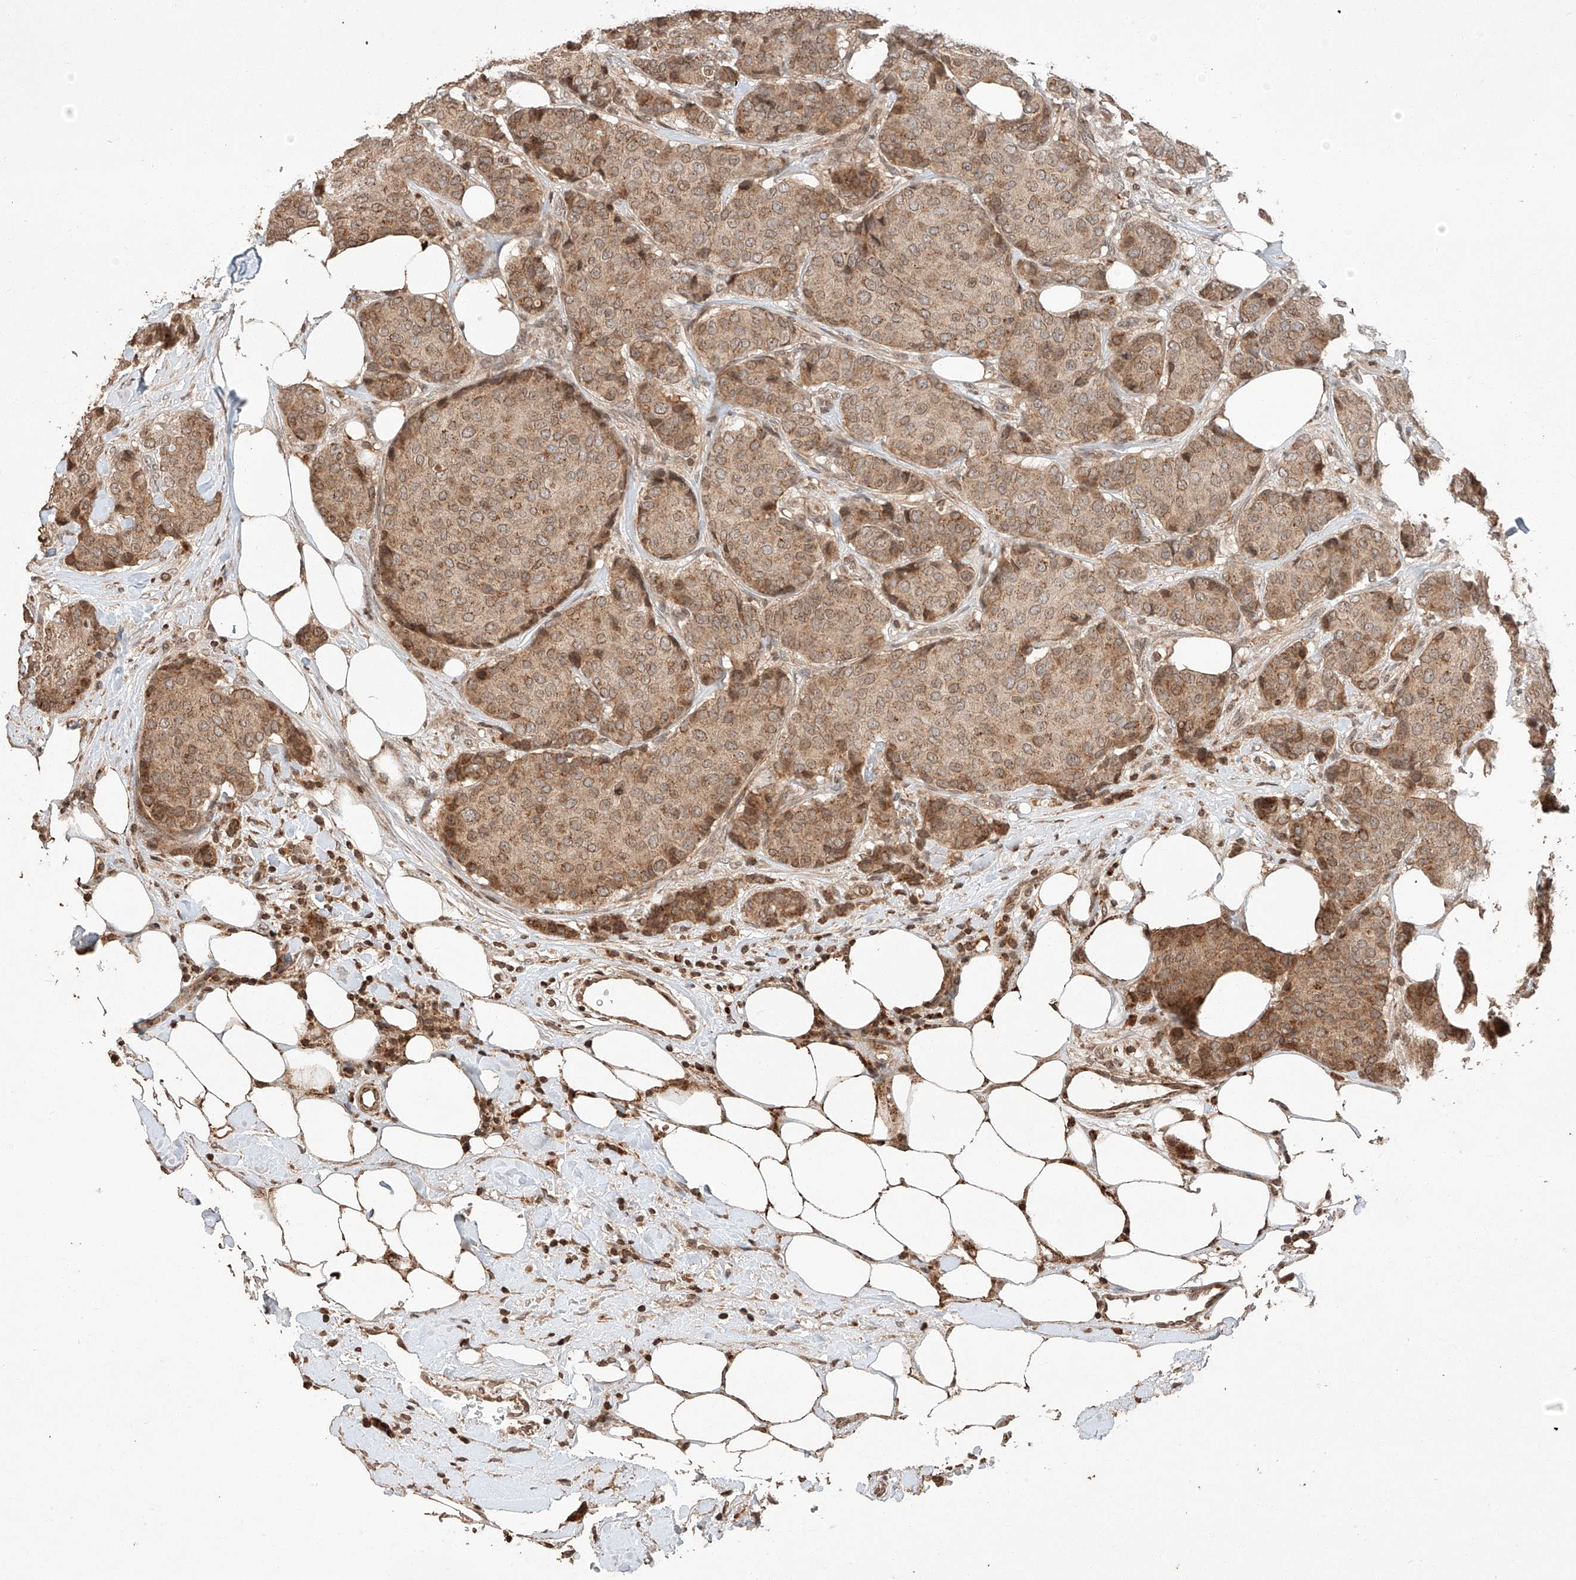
{"staining": {"intensity": "moderate", "quantity": ">75%", "location": "cytoplasmic/membranous"}, "tissue": "breast cancer", "cell_type": "Tumor cells", "image_type": "cancer", "snomed": [{"axis": "morphology", "description": "Duct carcinoma"}, {"axis": "topography", "description": "Breast"}], "caption": "About >75% of tumor cells in human infiltrating ductal carcinoma (breast) demonstrate moderate cytoplasmic/membranous protein staining as visualized by brown immunohistochemical staining.", "gene": "ARHGAP33", "patient": {"sex": "female", "age": 75}}